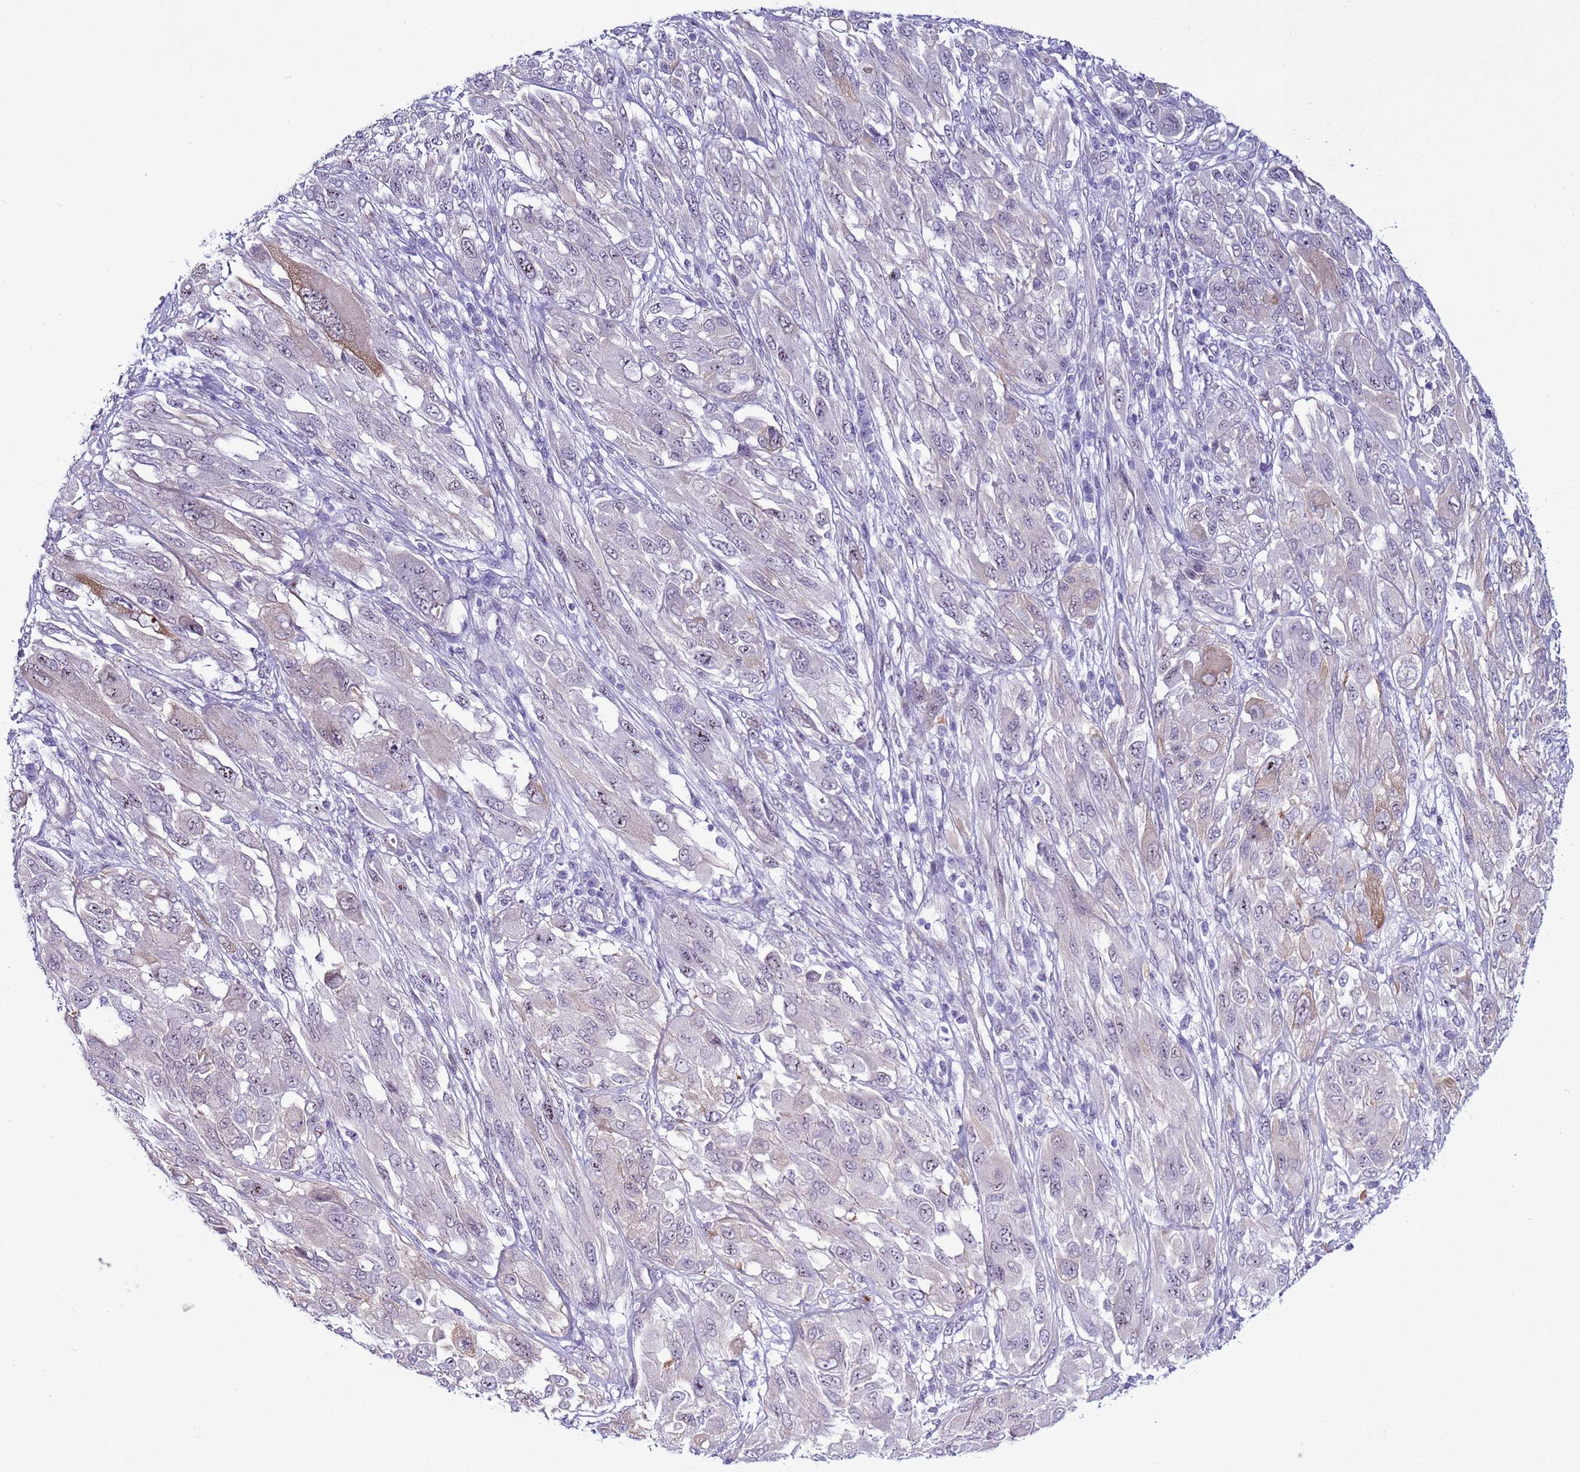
{"staining": {"intensity": "negative", "quantity": "none", "location": "none"}, "tissue": "melanoma", "cell_type": "Tumor cells", "image_type": "cancer", "snomed": [{"axis": "morphology", "description": "Malignant melanoma, NOS"}, {"axis": "topography", "description": "Skin"}], "caption": "IHC image of human melanoma stained for a protein (brown), which exhibits no staining in tumor cells.", "gene": "LRRC10B", "patient": {"sex": "female", "age": 91}}